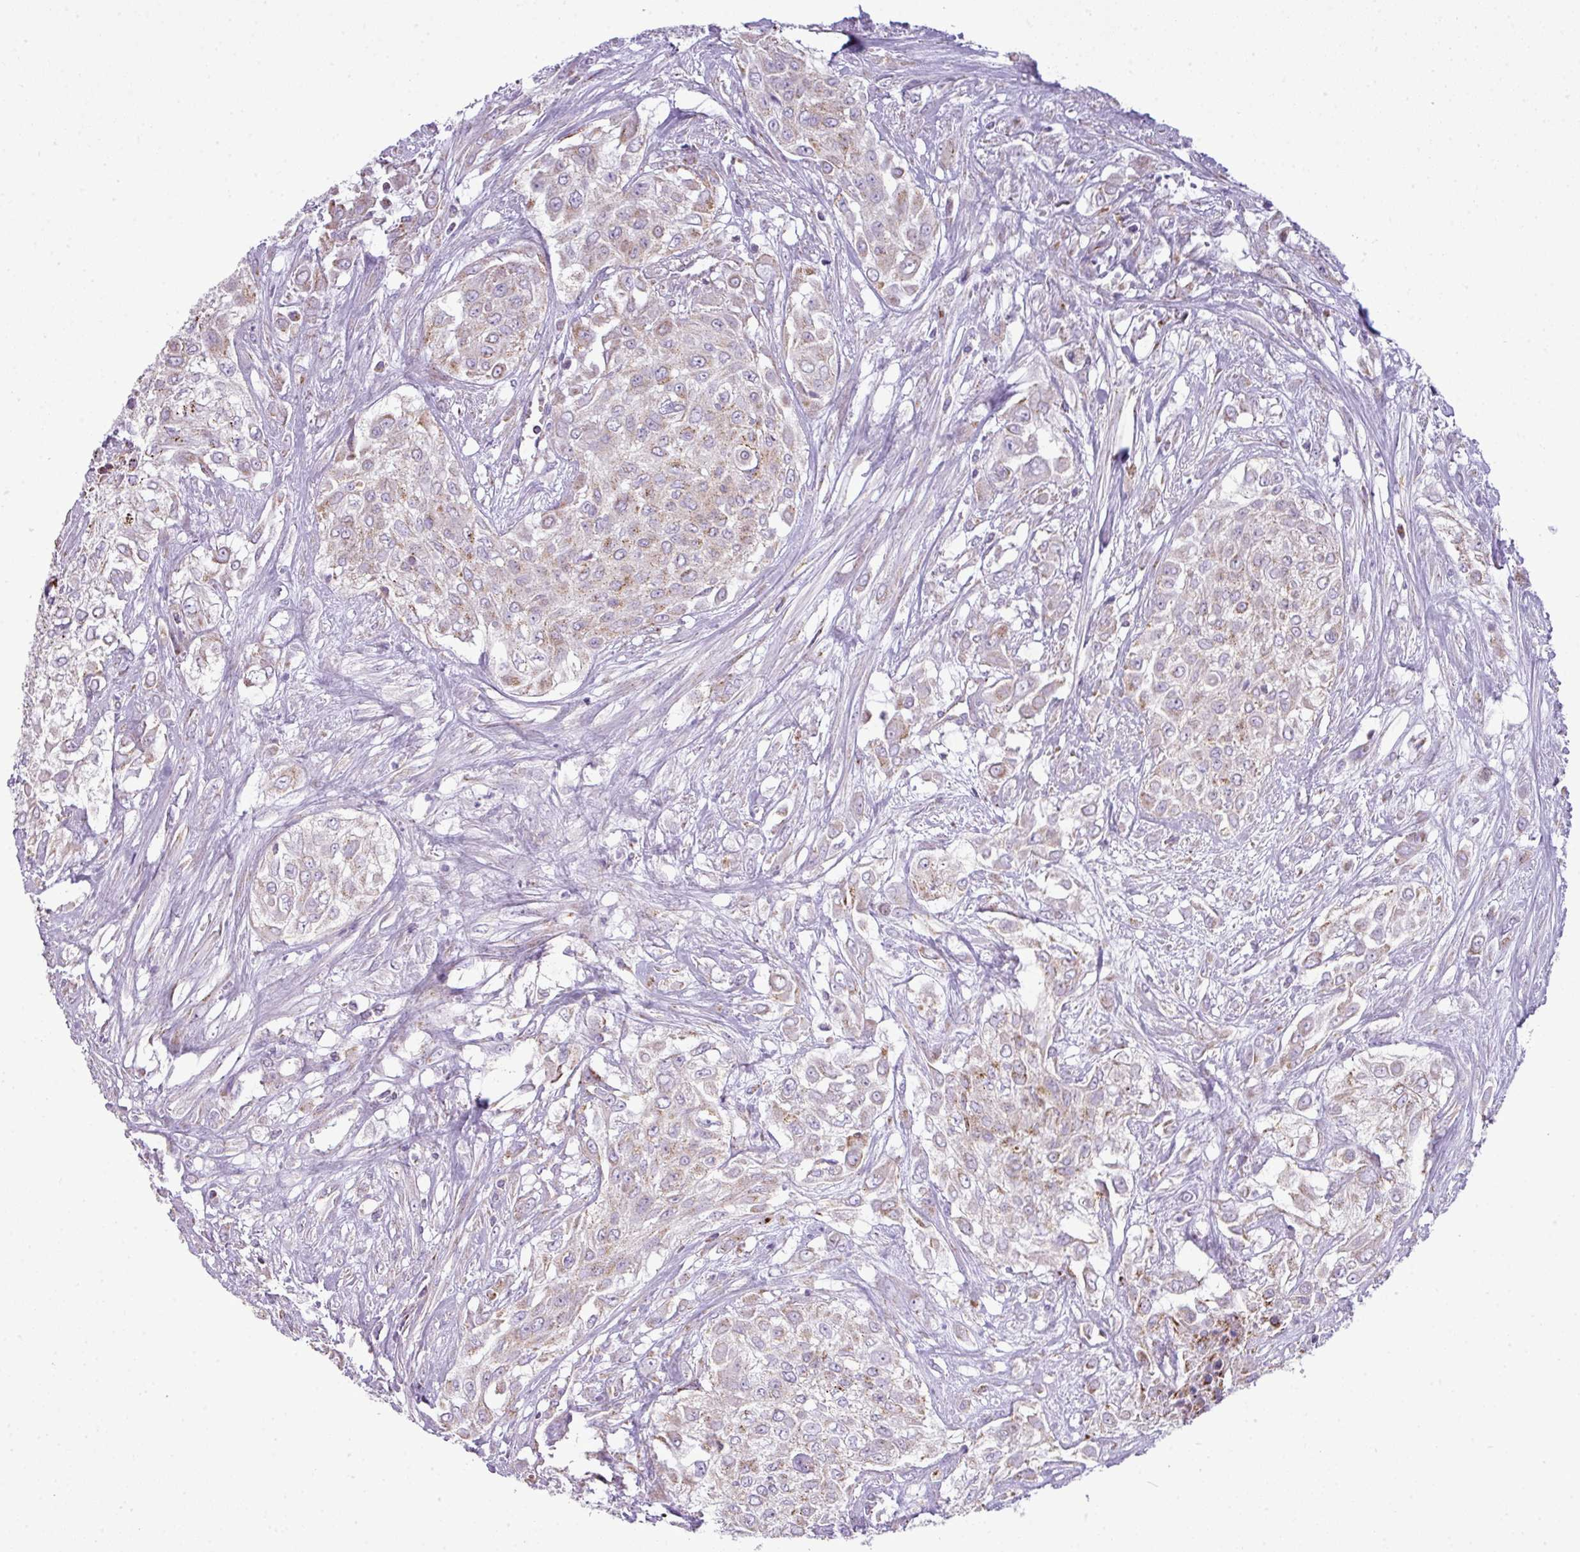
{"staining": {"intensity": "moderate", "quantity": "<25%", "location": "cytoplasmic/membranous"}, "tissue": "urothelial cancer", "cell_type": "Tumor cells", "image_type": "cancer", "snomed": [{"axis": "morphology", "description": "Urothelial carcinoma, High grade"}, {"axis": "topography", "description": "Urinary bladder"}], "caption": "Immunohistochemistry (IHC) of urothelial carcinoma (high-grade) exhibits low levels of moderate cytoplasmic/membranous staining in approximately <25% of tumor cells. (DAB IHC, brown staining for protein, blue staining for nuclei).", "gene": "ZNF81", "patient": {"sex": "male", "age": 67}}